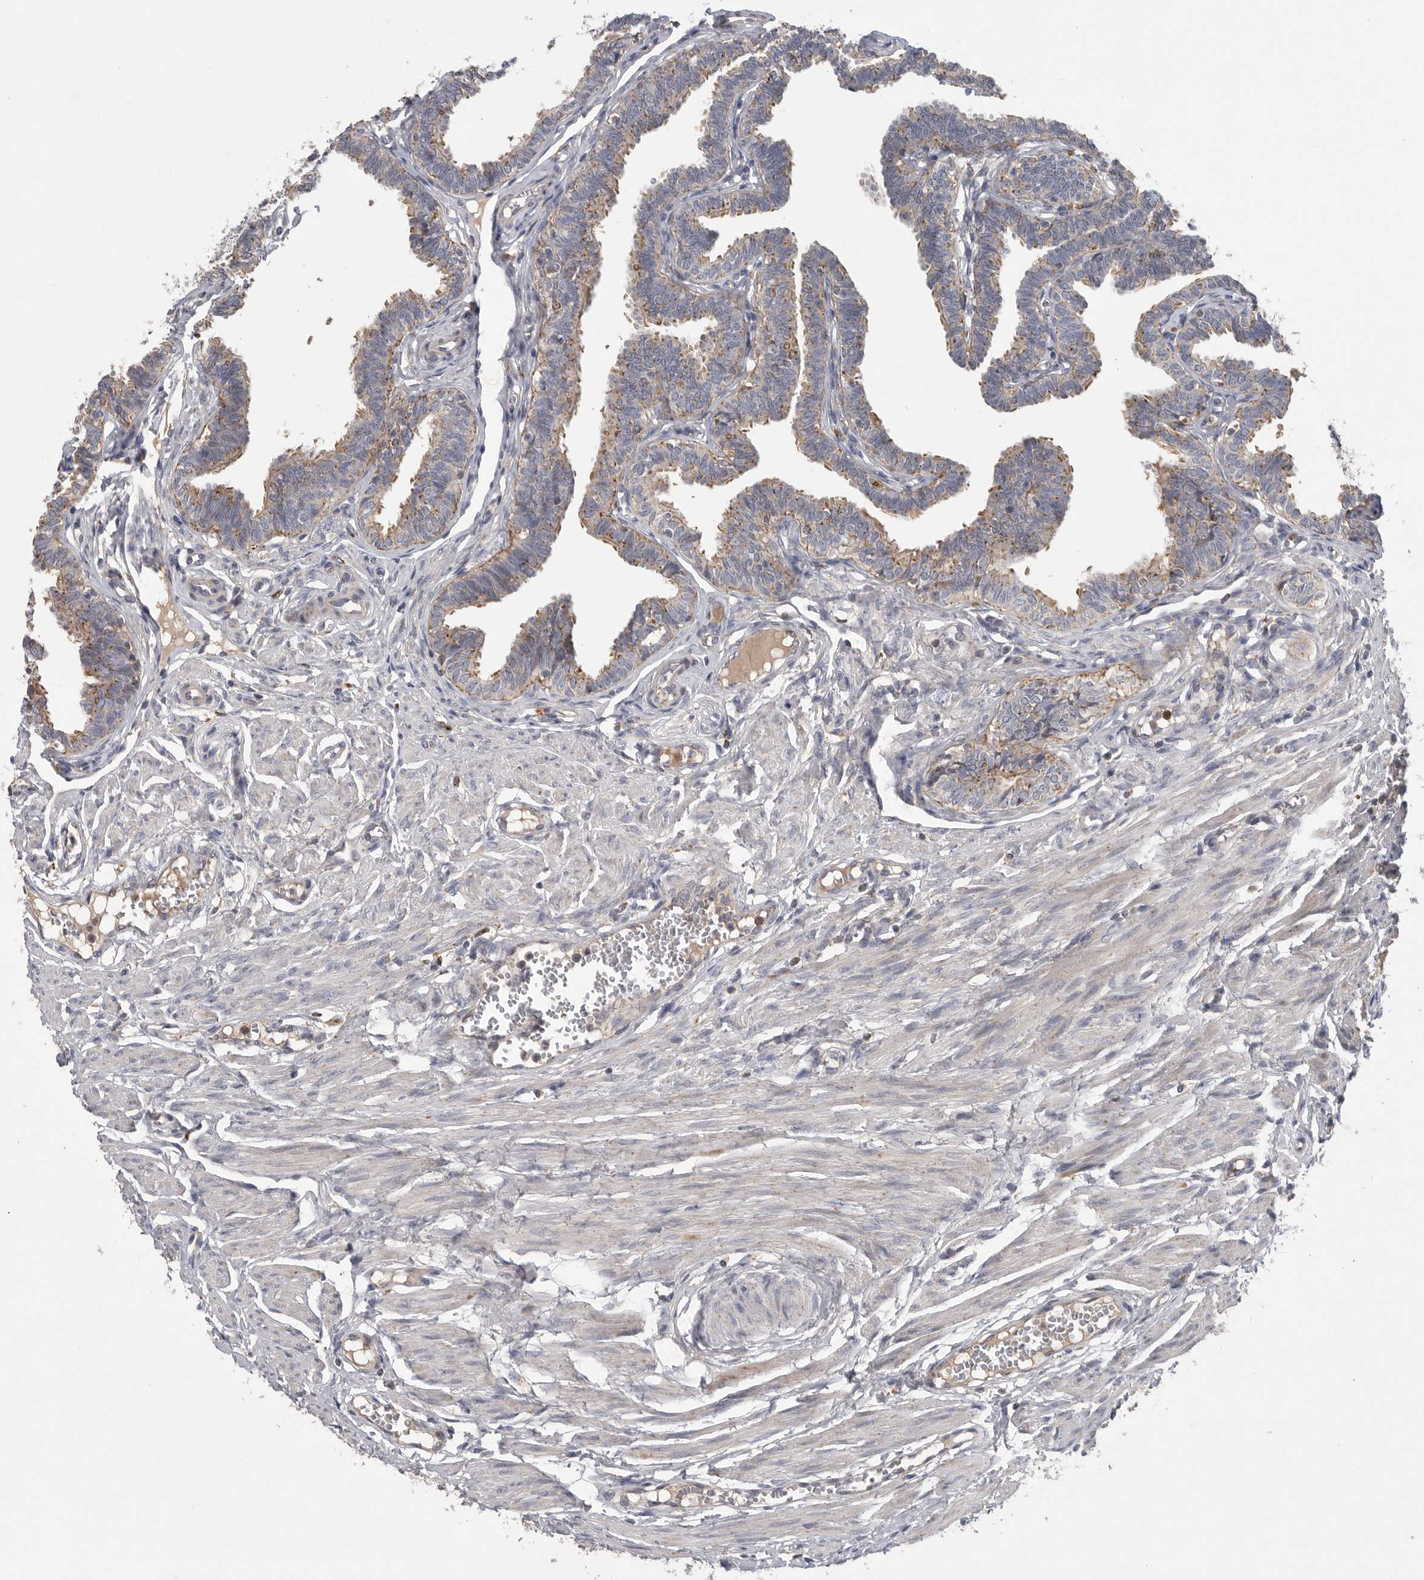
{"staining": {"intensity": "moderate", "quantity": ">75%", "location": "cytoplasmic/membranous"}, "tissue": "fallopian tube", "cell_type": "Glandular cells", "image_type": "normal", "snomed": [{"axis": "morphology", "description": "Normal tissue, NOS"}, {"axis": "topography", "description": "Fallopian tube"}, {"axis": "topography", "description": "Ovary"}], "caption": "A medium amount of moderate cytoplasmic/membranous staining is seen in approximately >75% of glandular cells in normal fallopian tube.", "gene": "LAMTOR3", "patient": {"sex": "female", "age": 23}}